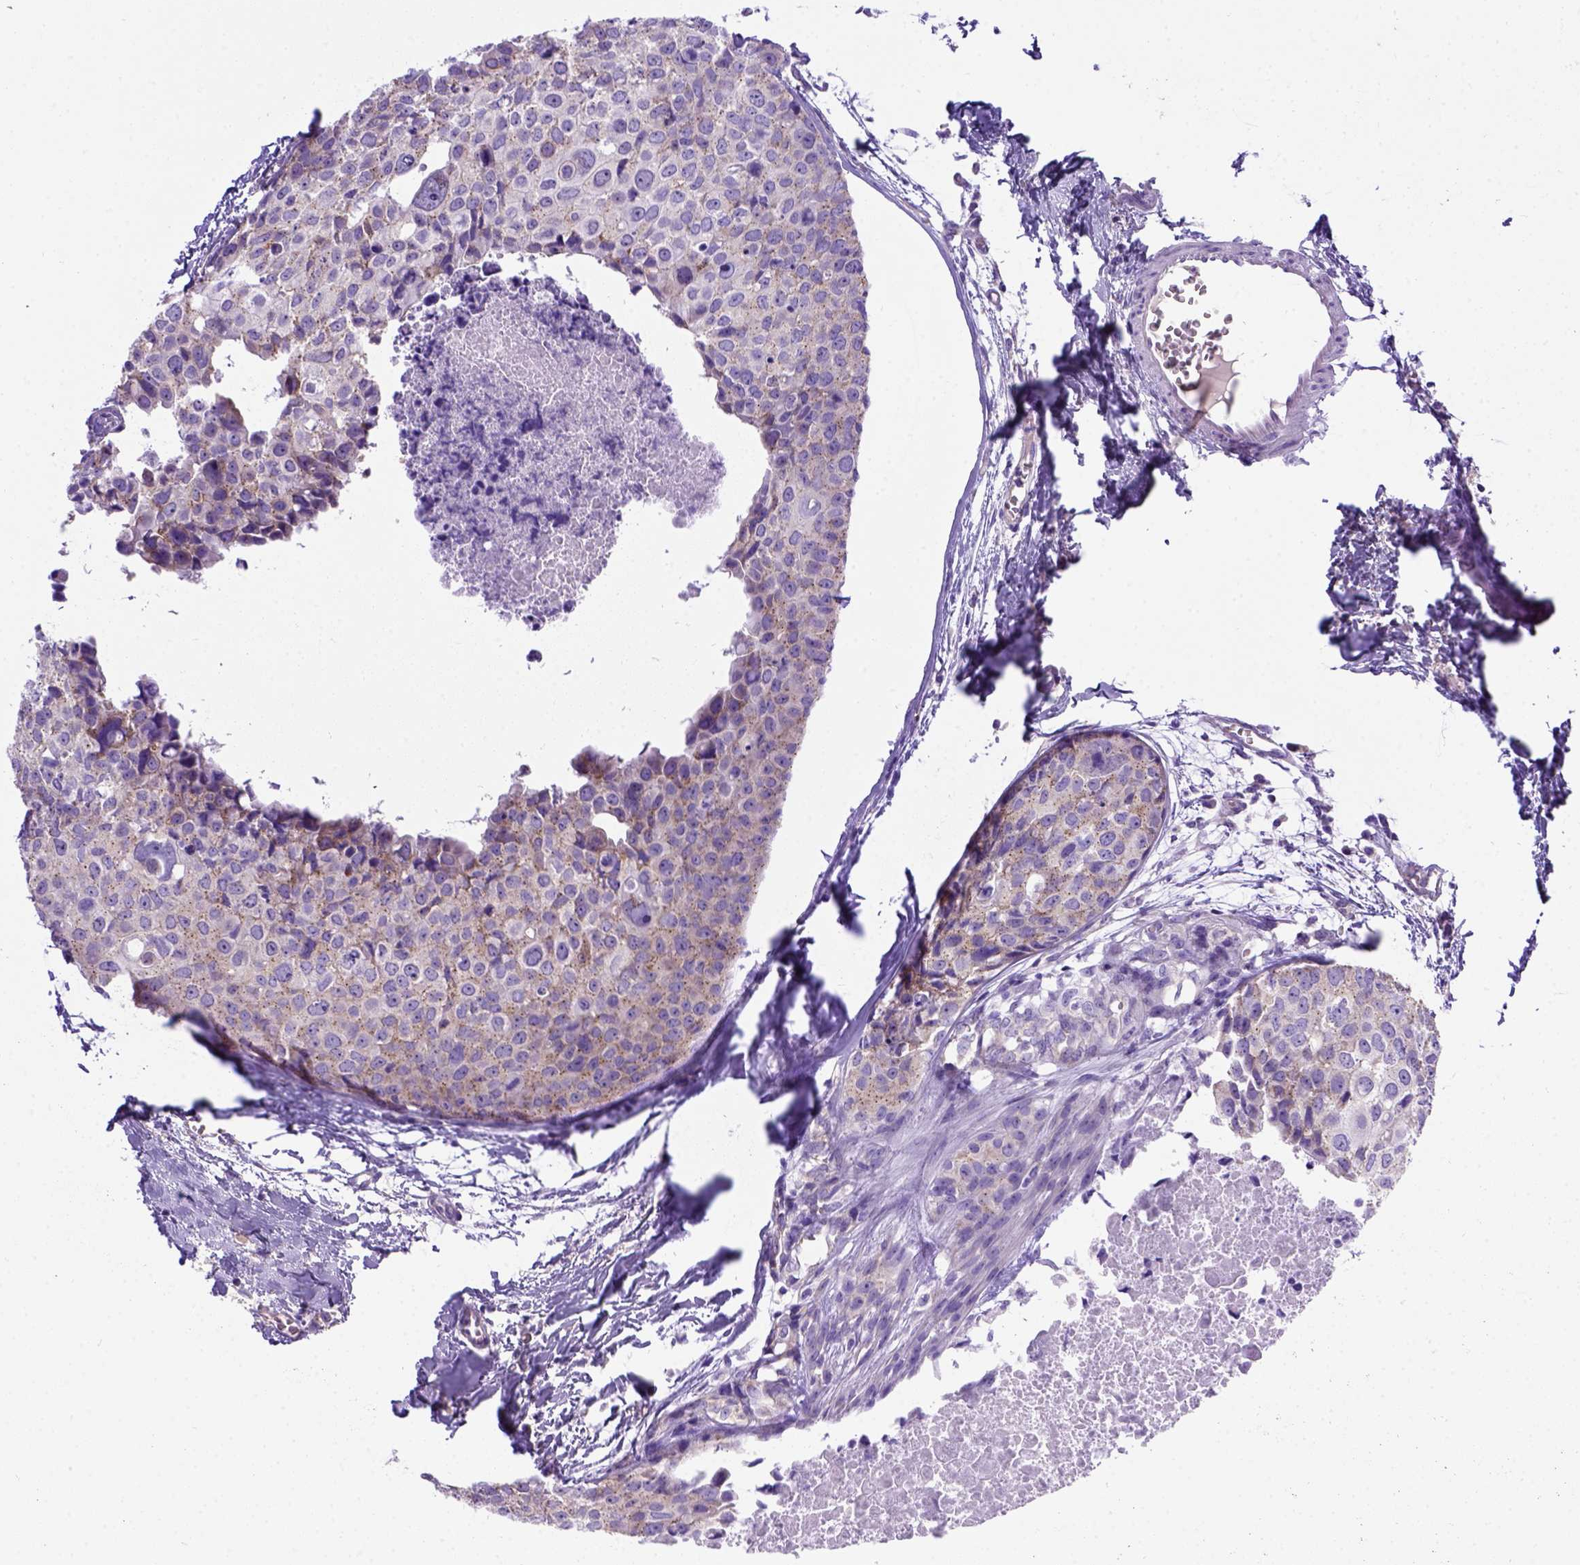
{"staining": {"intensity": "weak", "quantity": ">75%", "location": "cytoplasmic/membranous"}, "tissue": "breast cancer", "cell_type": "Tumor cells", "image_type": "cancer", "snomed": [{"axis": "morphology", "description": "Duct carcinoma"}, {"axis": "topography", "description": "Breast"}], "caption": "Immunohistochemical staining of human breast invasive ductal carcinoma displays weak cytoplasmic/membranous protein positivity in about >75% of tumor cells.", "gene": "FOXI1", "patient": {"sex": "female", "age": 38}}